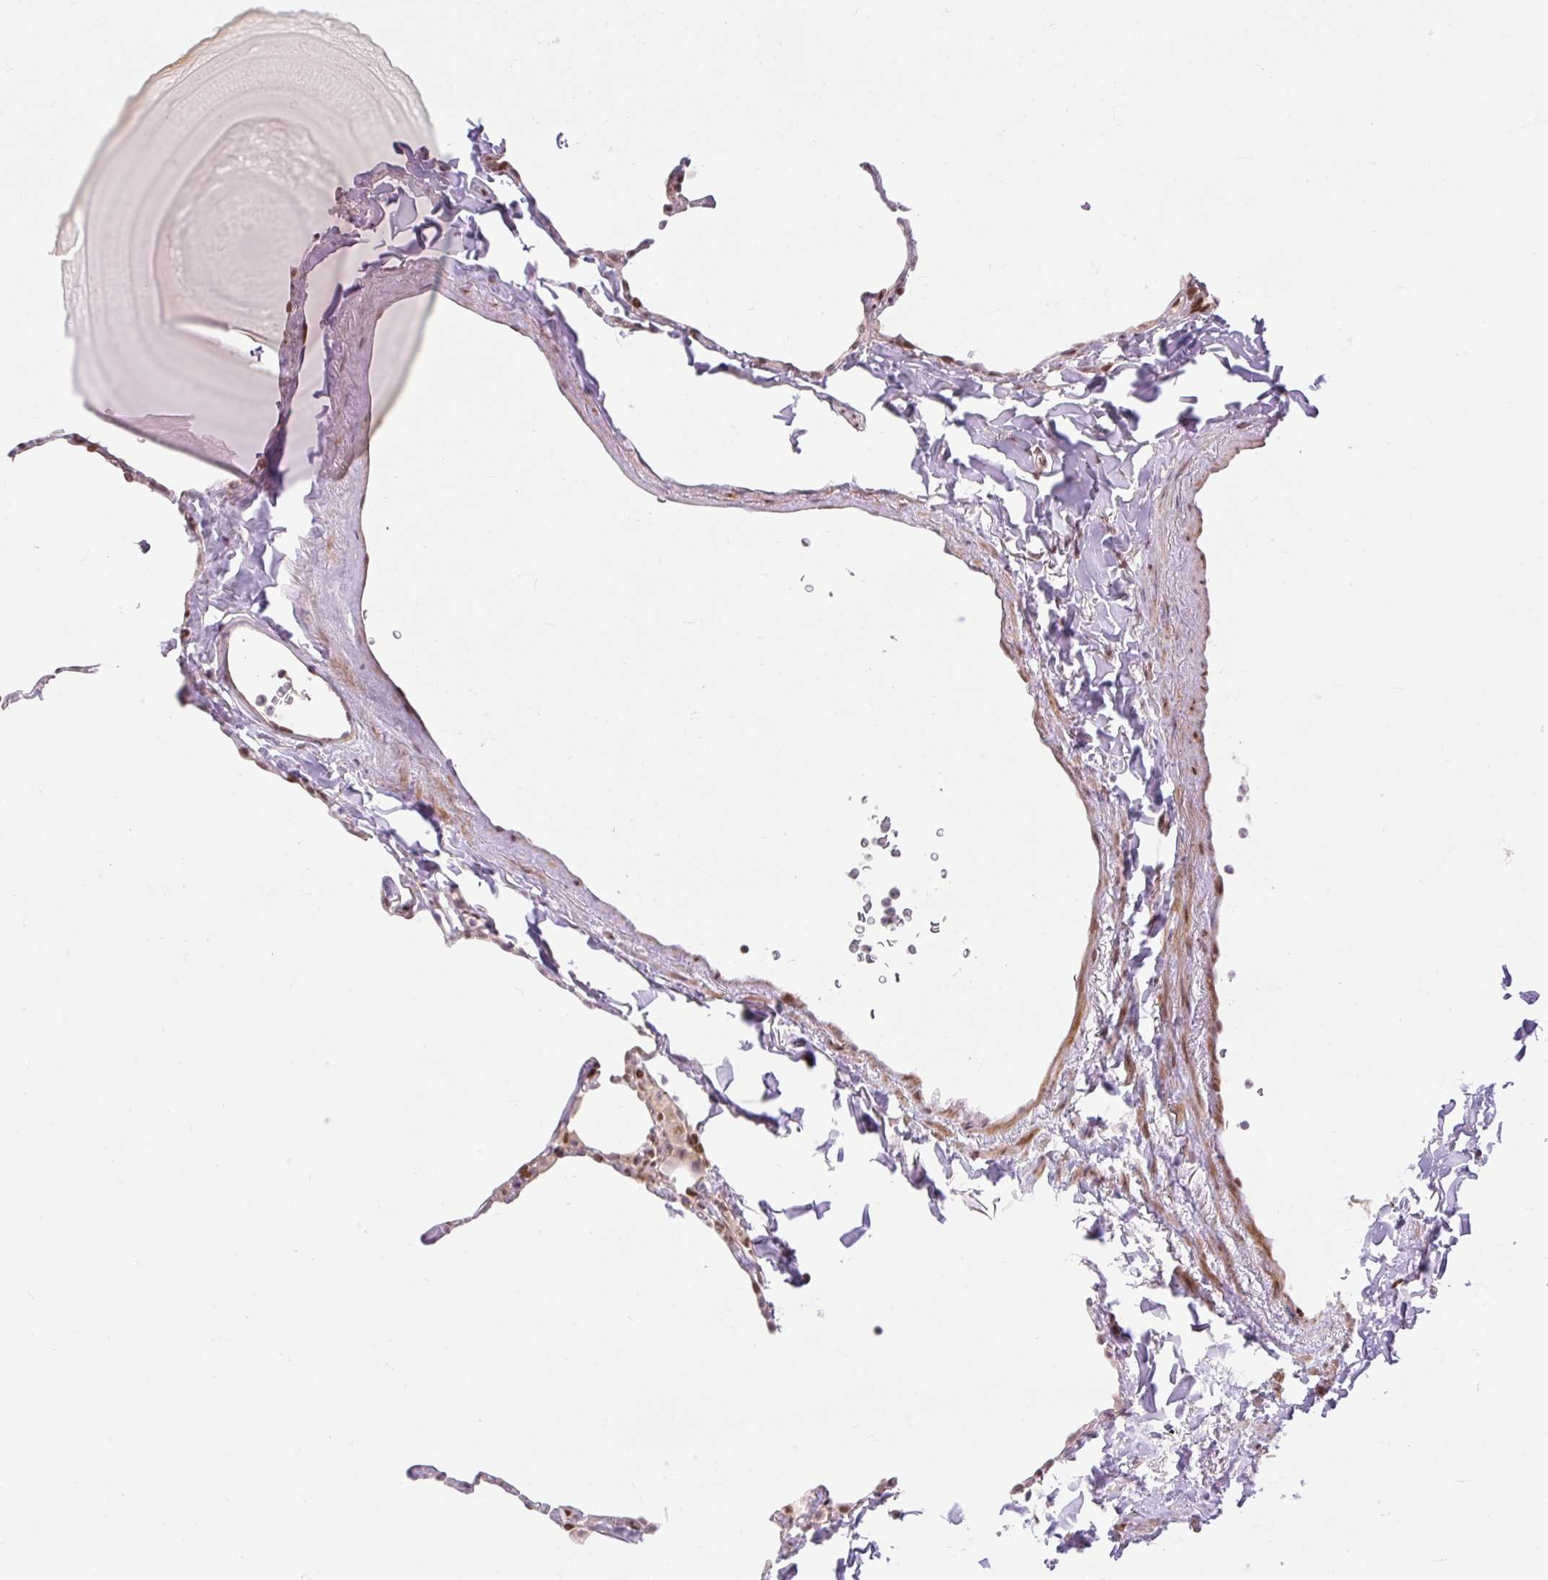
{"staining": {"intensity": "moderate", "quantity": "25%-75%", "location": "nuclear"}, "tissue": "lung", "cell_type": "Alveolar cells", "image_type": "normal", "snomed": [{"axis": "morphology", "description": "Normal tissue, NOS"}, {"axis": "topography", "description": "Lung"}], "caption": "Immunohistochemistry photomicrograph of unremarkable lung stained for a protein (brown), which exhibits medium levels of moderate nuclear positivity in about 25%-75% of alveolar cells.", "gene": "RIPPLY3", "patient": {"sex": "male", "age": 65}}